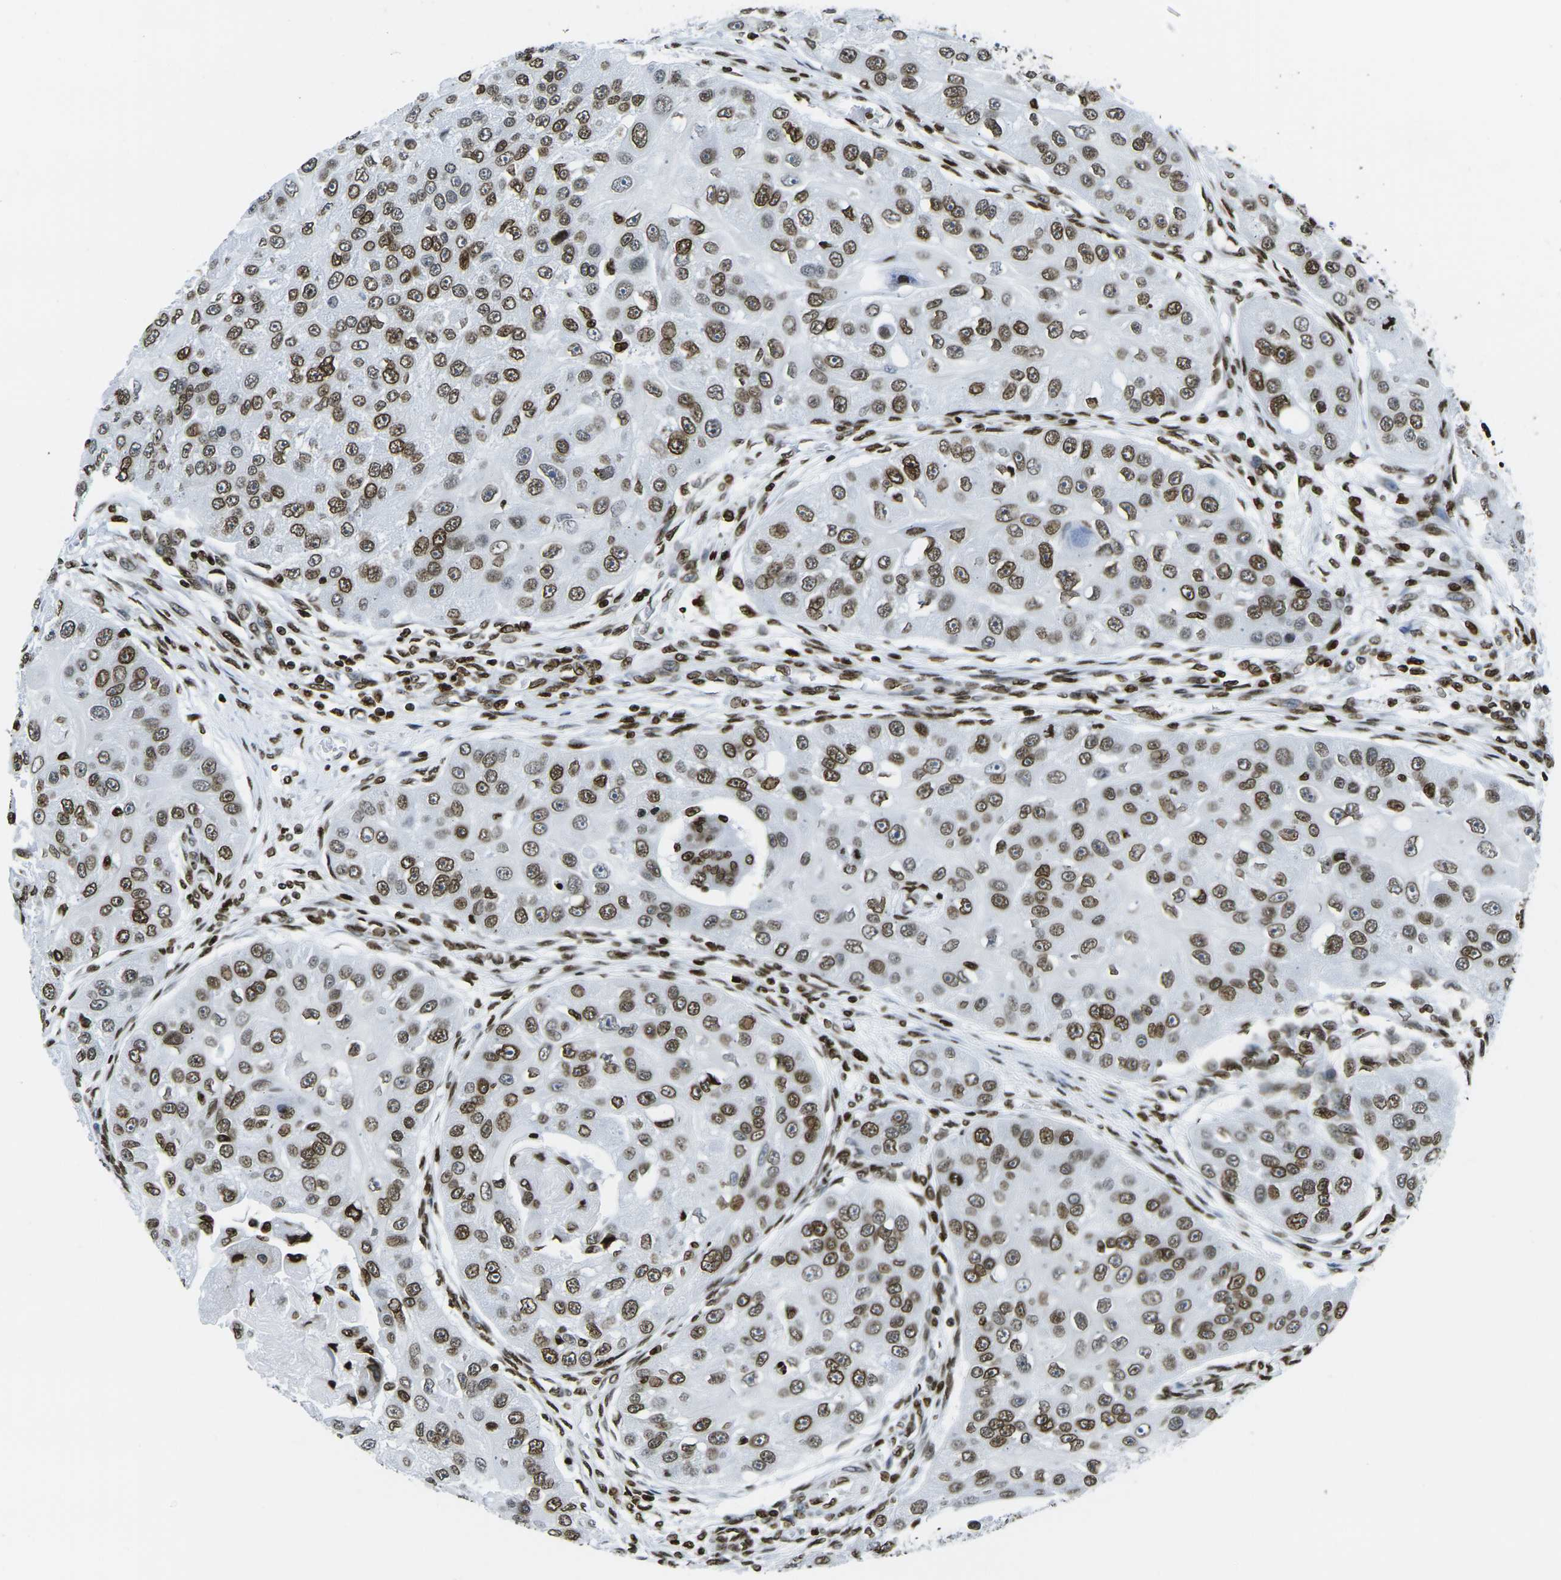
{"staining": {"intensity": "moderate", "quantity": ">75%", "location": "nuclear"}, "tissue": "head and neck cancer", "cell_type": "Tumor cells", "image_type": "cancer", "snomed": [{"axis": "morphology", "description": "Normal tissue, NOS"}, {"axis": "morphology", "description": "Squamous cell carcinoma, NOS"}, {"axis": "topography", "description": "Skeletal muscle"}, {"axis": "topography", "description": "Head-Neck"}], "caption": "This micrograph exhibits IHC staining of human head and neck cancer (squamous cell carcinoma), with medium moderate nuclear expression in approximately >75% of tumor cells.", "gene": "H2AX", "patient": {"sex": "male", "age": 51}}